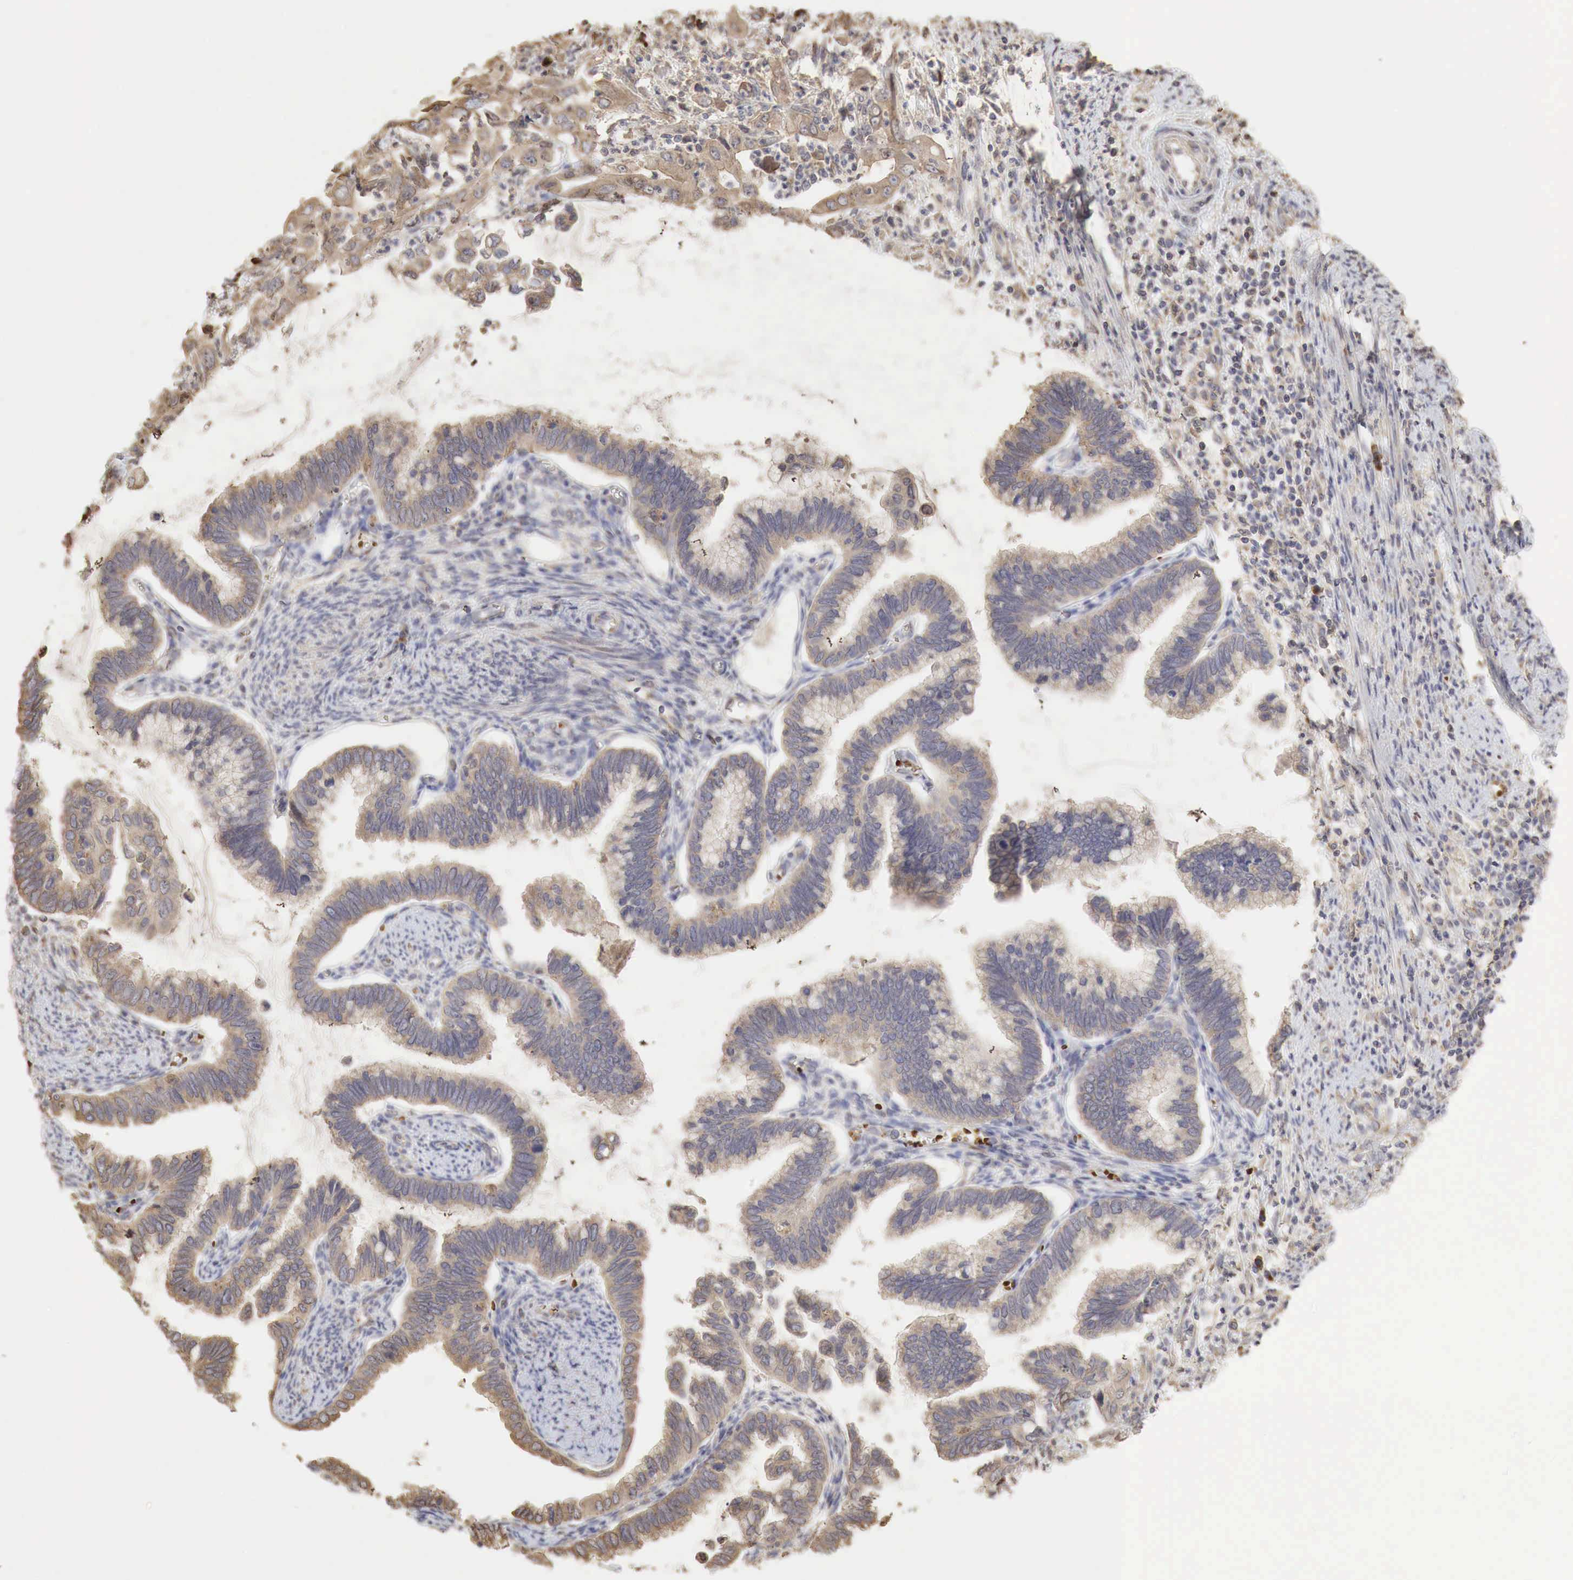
{"staining": {"intensity": "weak", "quantity": ">75%", "location": "cytoplasmic/membranous"}, "tissue": "cervical cancer", "cell_type": "Tumor cells", "image_type": "cancer", "snomed": [{"axis": "morphology", "description": "Adenocarcinoma, NOS"}, {"axis": "topography", "description": "Cervix"}], "caption": "Immunohistochemistry (IHC) of human adenocarcinoma (cervical) shows low levels of weak cytoplasmic/membranous positivity in about >75% of tumor cells. Immunohistochemistry (IHC) stains the protein in brown and the nuclei are stained blue.", "gene": "PABPC5", "patient": {"sex": "female", "age": 49}}